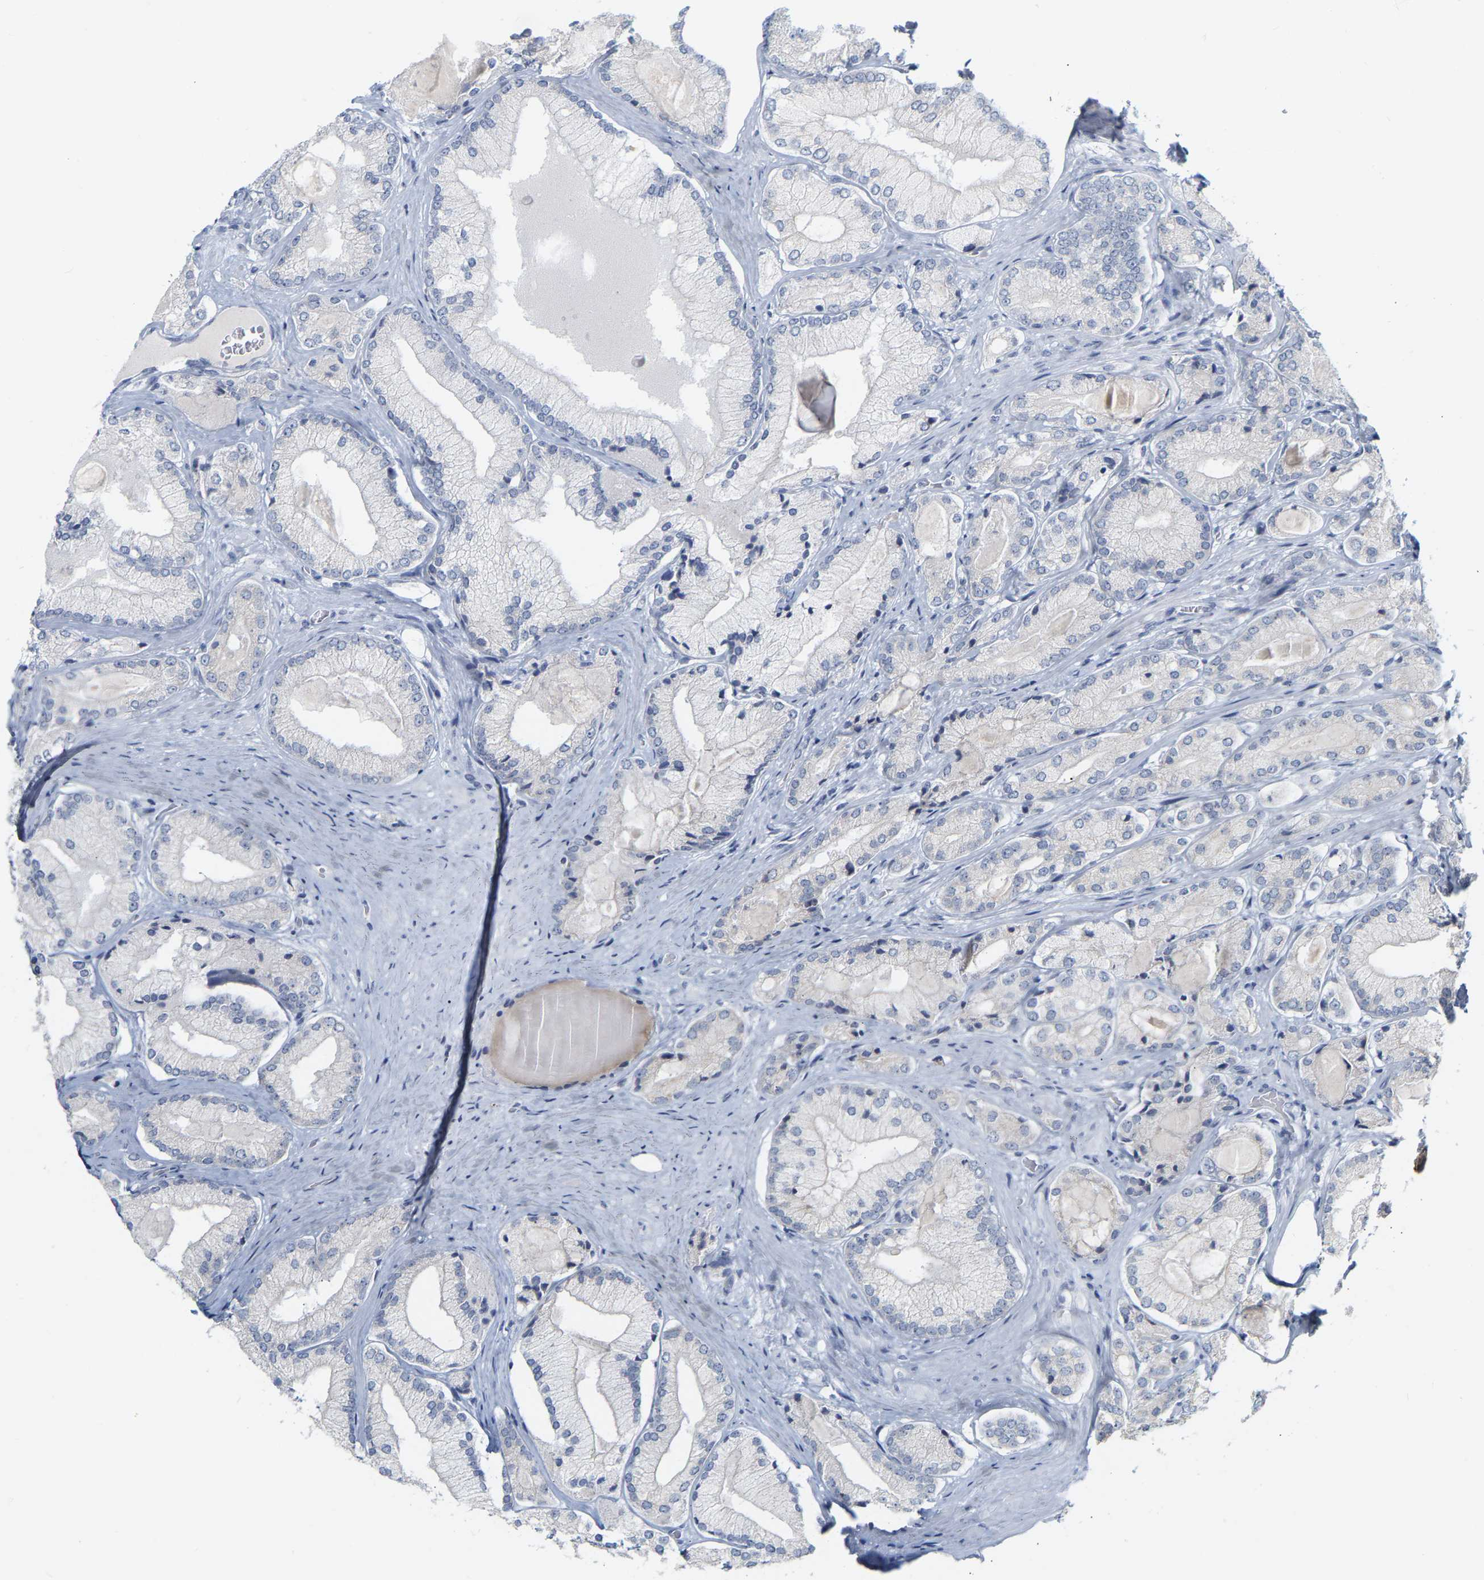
{"staining": {"intensity": "negative", "quantity": "none", "location": "none"}, "tissue": "prostate cancer", "cell_type": "Tumor cells", "image_type": "cancer", "snomed": [{"axis": "morphology", "description": "Adenocarcinoma, Low grade"}, {"axis": "topography", "description": "Prostate"}], "caption": "Human prostate cancer (adenocarcinoma (low-grade)) stained for a protein using immunohistochemistry exhibits no expression in tumor cells.", "gene": "KRT76", "patient": {"sex": "male", "age": 65}}